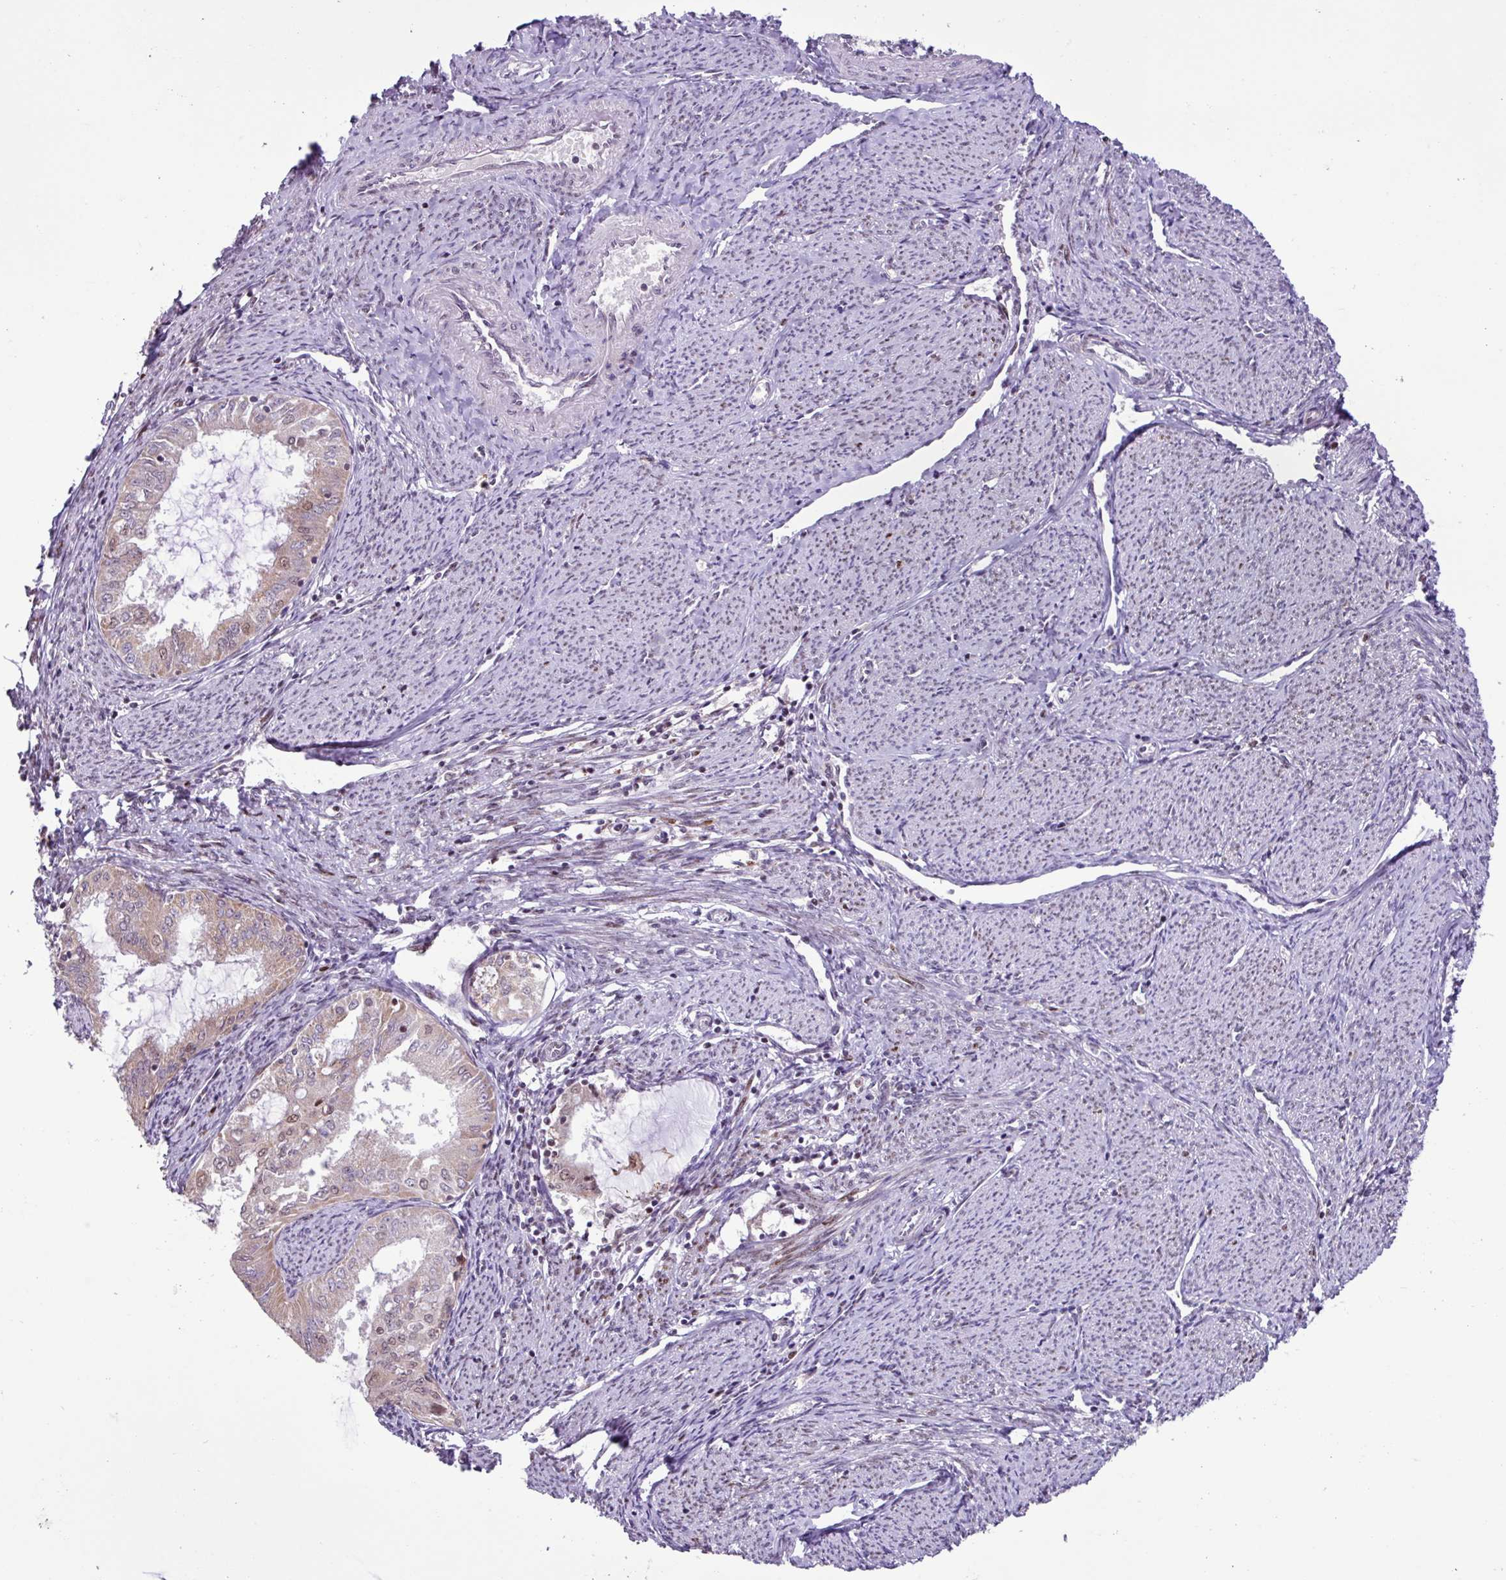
{"staining": {"intensity": "moderate", "quantity": "25%-75%", "location": "cytoplasmic/membranous,nuclear"}, "tissue": "endometrial cancer", "cell_type": "Tumor cells", "image_type": "cancer", "snomed": [{"axis": "morphology", "description": "Adenocarcinoma, NOS"}, {"axis": "topography", "description": "Endometrium"}], "caption": "A medium amount of moderate cytoplasmic/membranous and nuclear positivity is identified in about 25%-75% of tumor cells in endometrial cancer tissue.", "gene": "BRD3", "patient": {"sex": "female", "age": 70}}